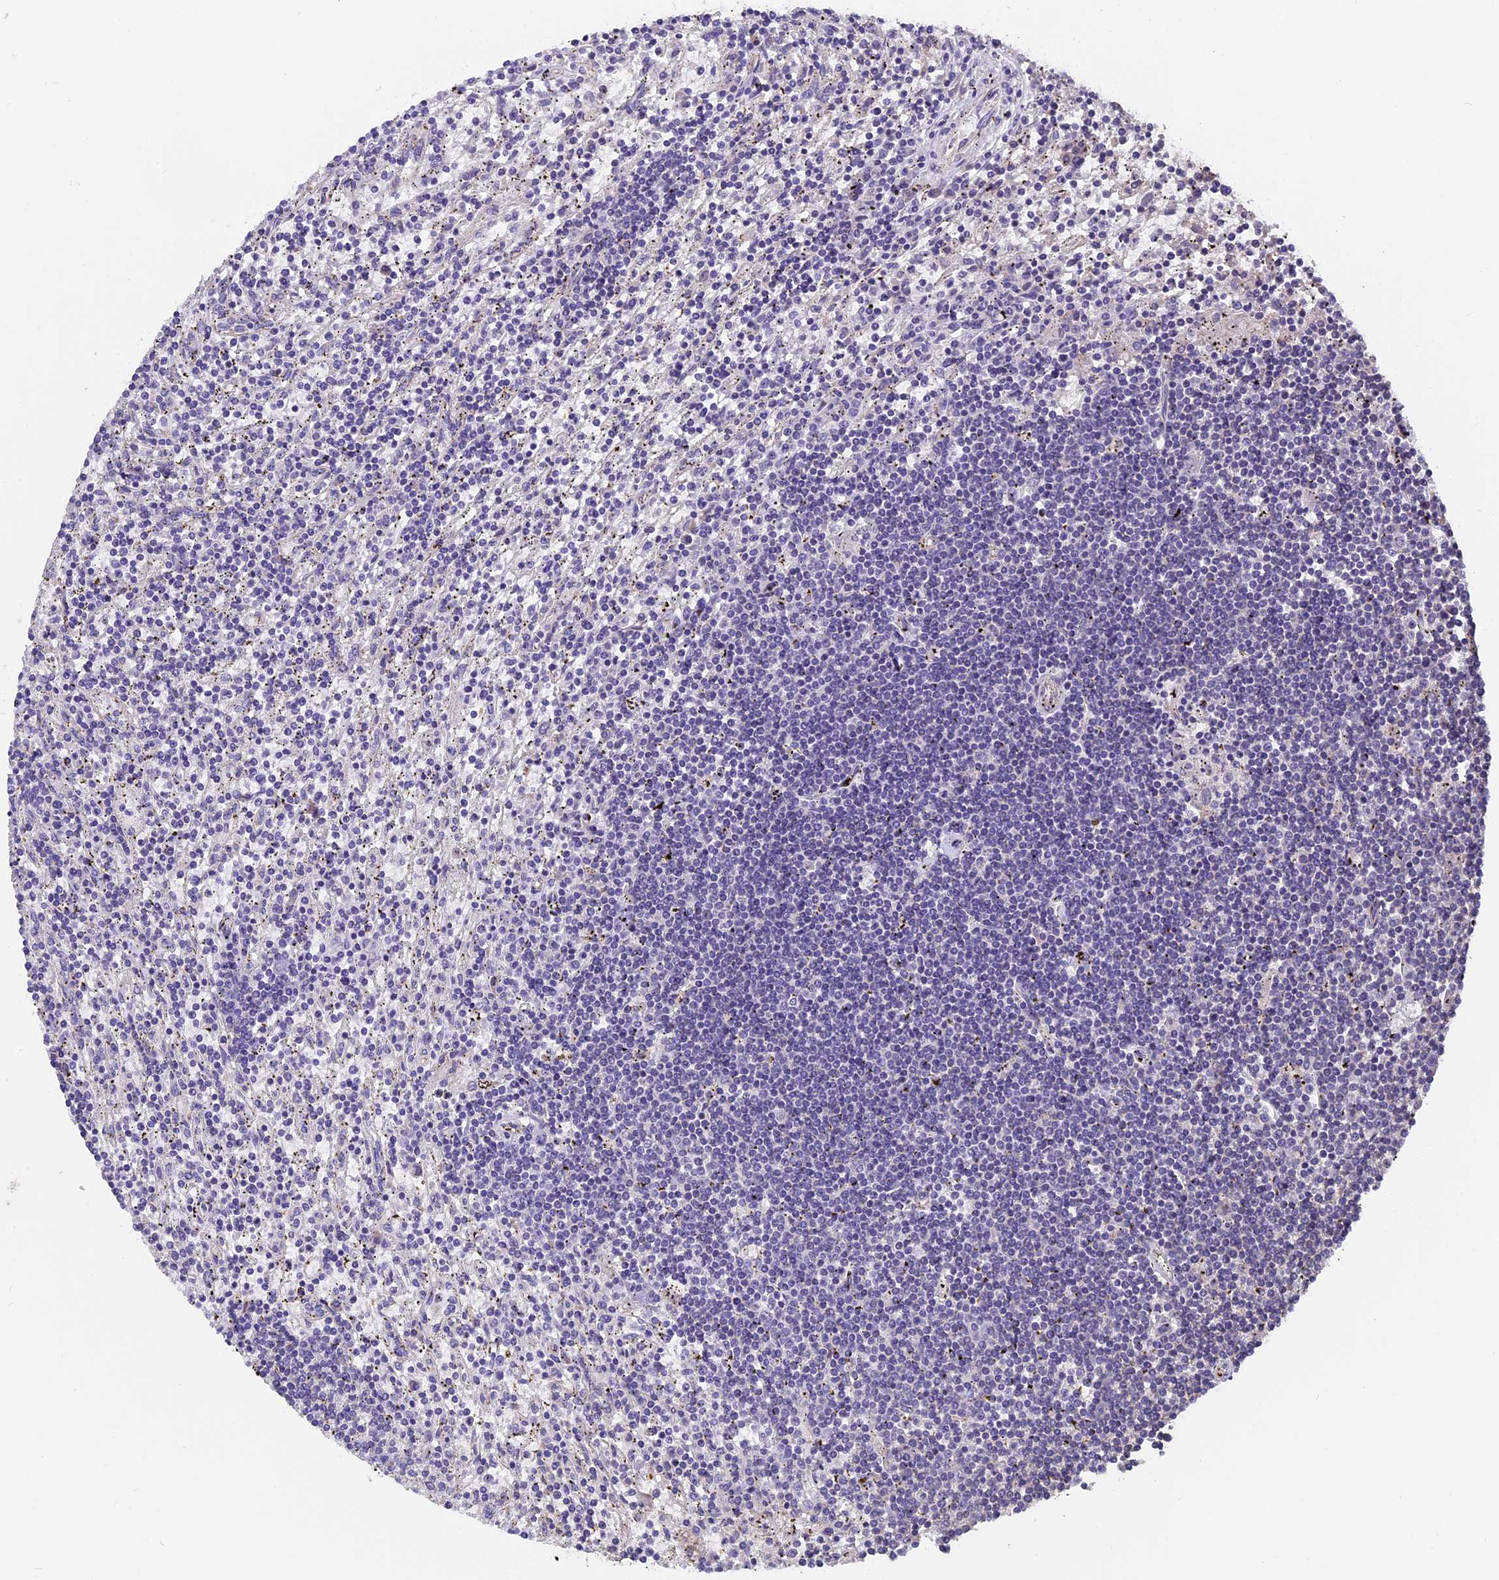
{"staining": {"intensity": "negative", "quantity": "none", "location": "none"}, "tissue": "lymphoma", "cell_type": "Tumor cells", "image_type": "cancer", "snomed": [{"axis": "morphology", "description": "Malignant lymphoma, non-Hodgkin's type, Low grade"}, {"axis": "topography", "description": "Spleen"}], "caption": "High magnification brightfield microscopy of low-grade malignant lymphoma, non-Hodgkin's type stained with DAB (brown) and counterstained with hematoxylin (blue): tumor cells show no significant expression.", "gene": "CCDC153", "patient": {"sex": "male", "age": 76}}